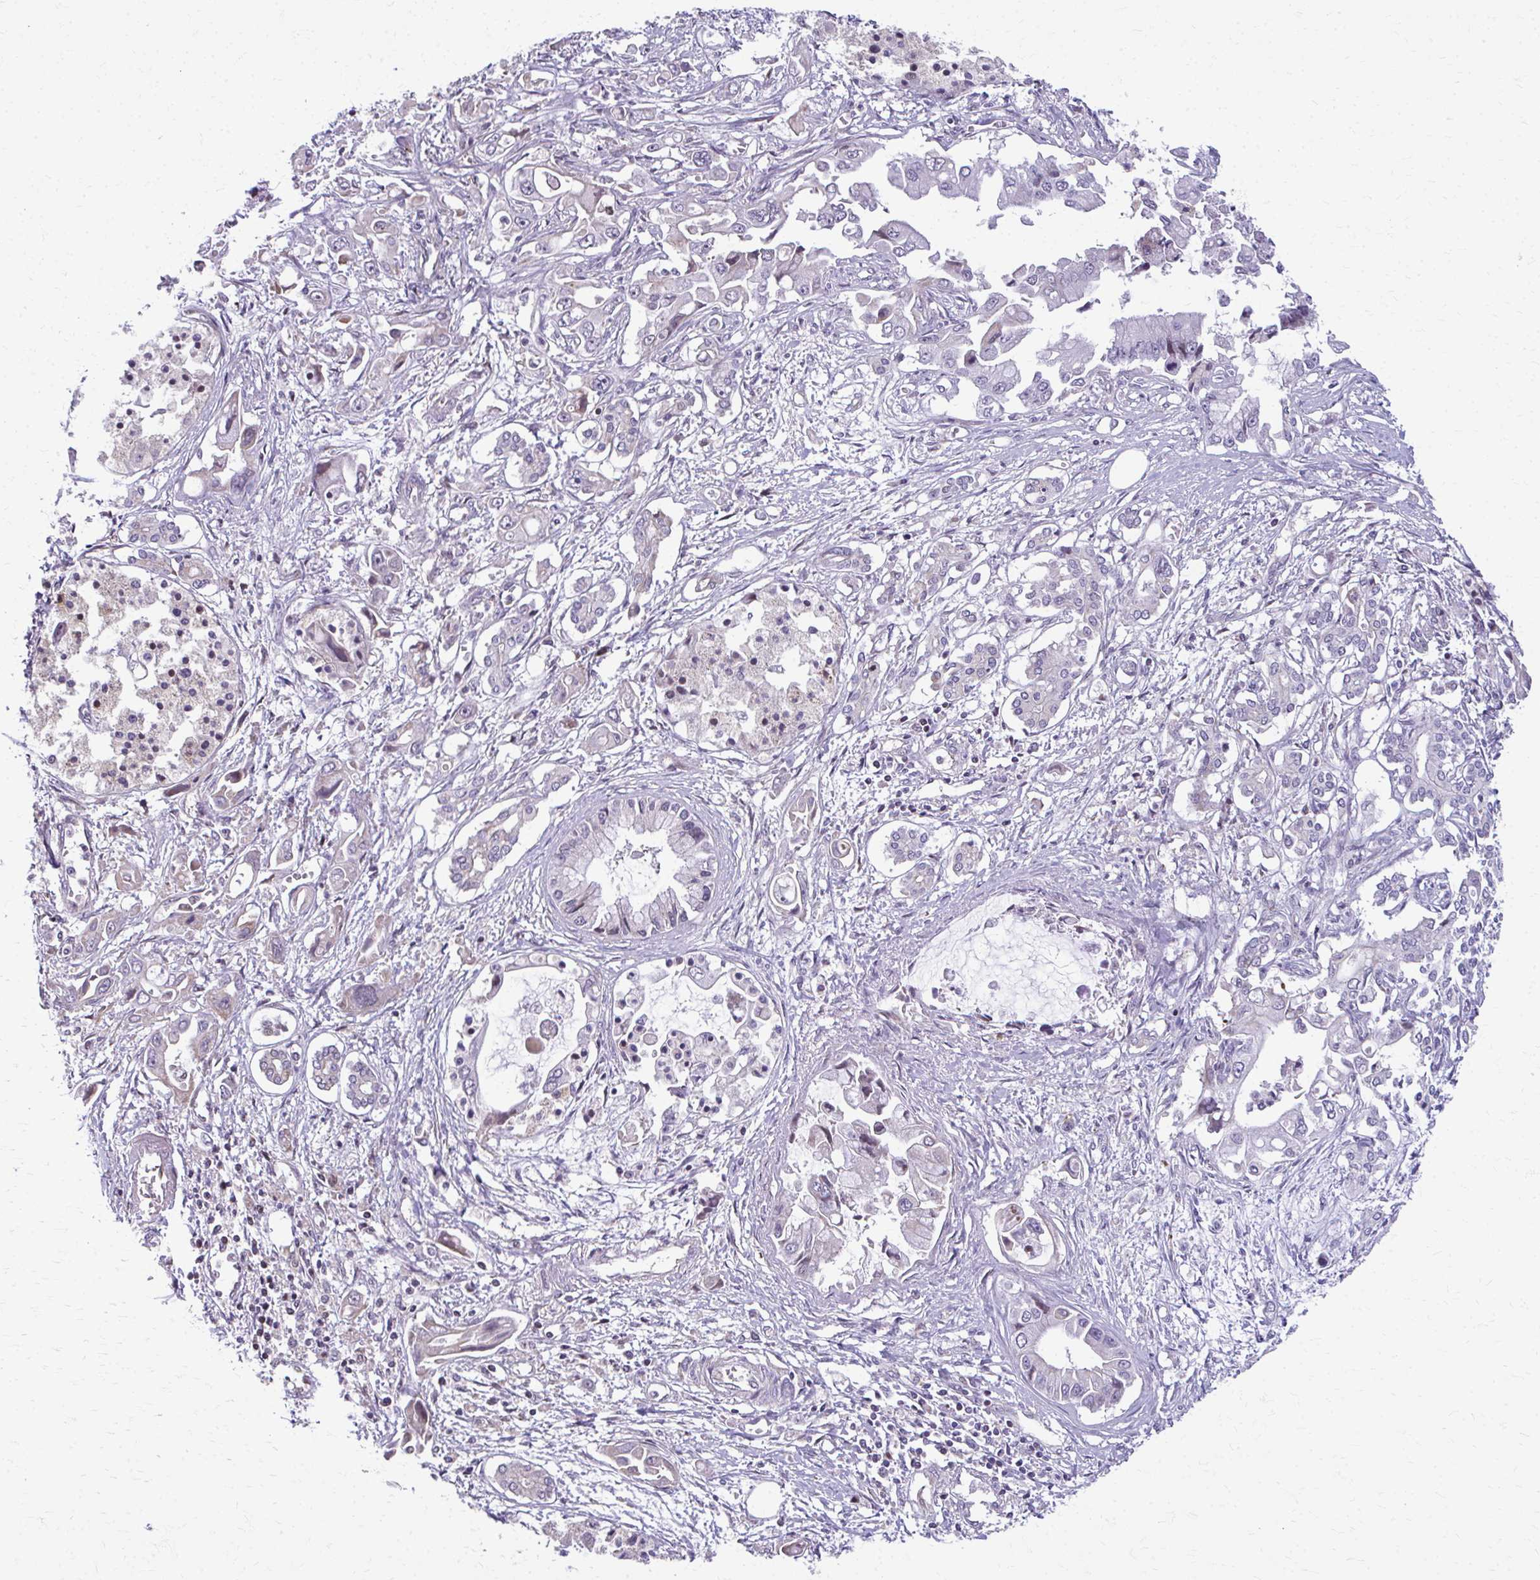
{"staining": {"intensity": "moderate", "quantity": "<25%", "location": "nuclear"}, "tissue": "pancreatic cancer", "cell_type": "Tumor cells", "image_type": "cancer", "snomed": [{"axis": "morphology", "description": "Adenocarcinoma, NOS"}, {"axis": "topography", "description": "Pancreas"}], "caption": "Pancreatic adenocarcinoma stained with IHC reveals moderate nuclear staining in about <25% of tumor cells.", "gene": "MAF1", "patient": {"sex": "male", "age": 84}}